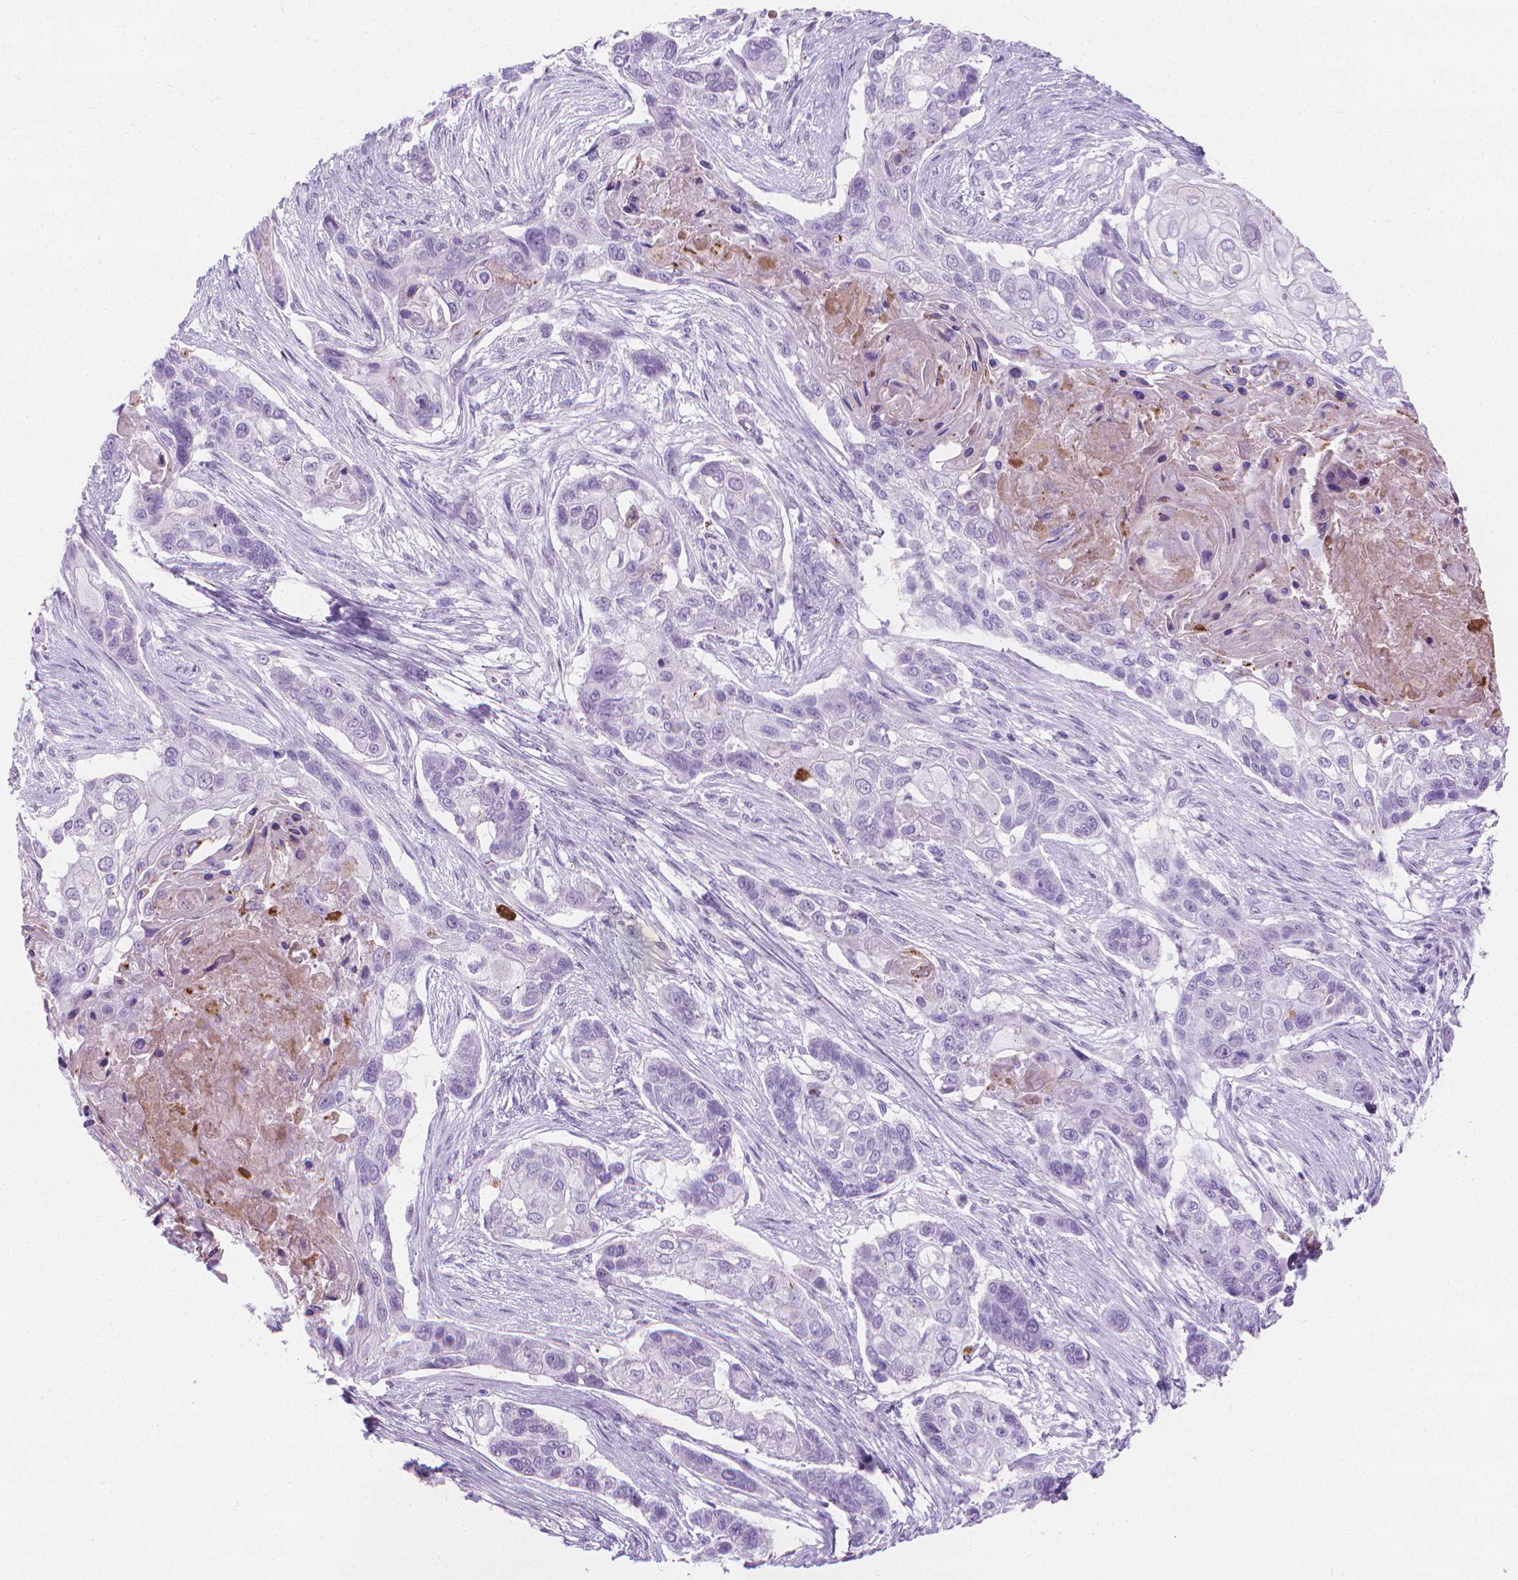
{"staining": {"intensity": "negative", "quantity": "none", "location": "none"}, "tissue": "lung cancer", "cell_type": "Tumor cells", "image_type": "cancer", "snomed": [{"axis": "morphology", "description": "Squamous cell carcinoma, NOS"}, {"axis": "topography", "description": "Lung"}], "caption": "Lung cancer was stained to show a protein in brown. There is no significant staining in tumor cells. (DAB IHC visualized using brightfield microscopy, high magnification).", "gene": "CFAP52", "patient": {"sex": "male", "age": 69}}